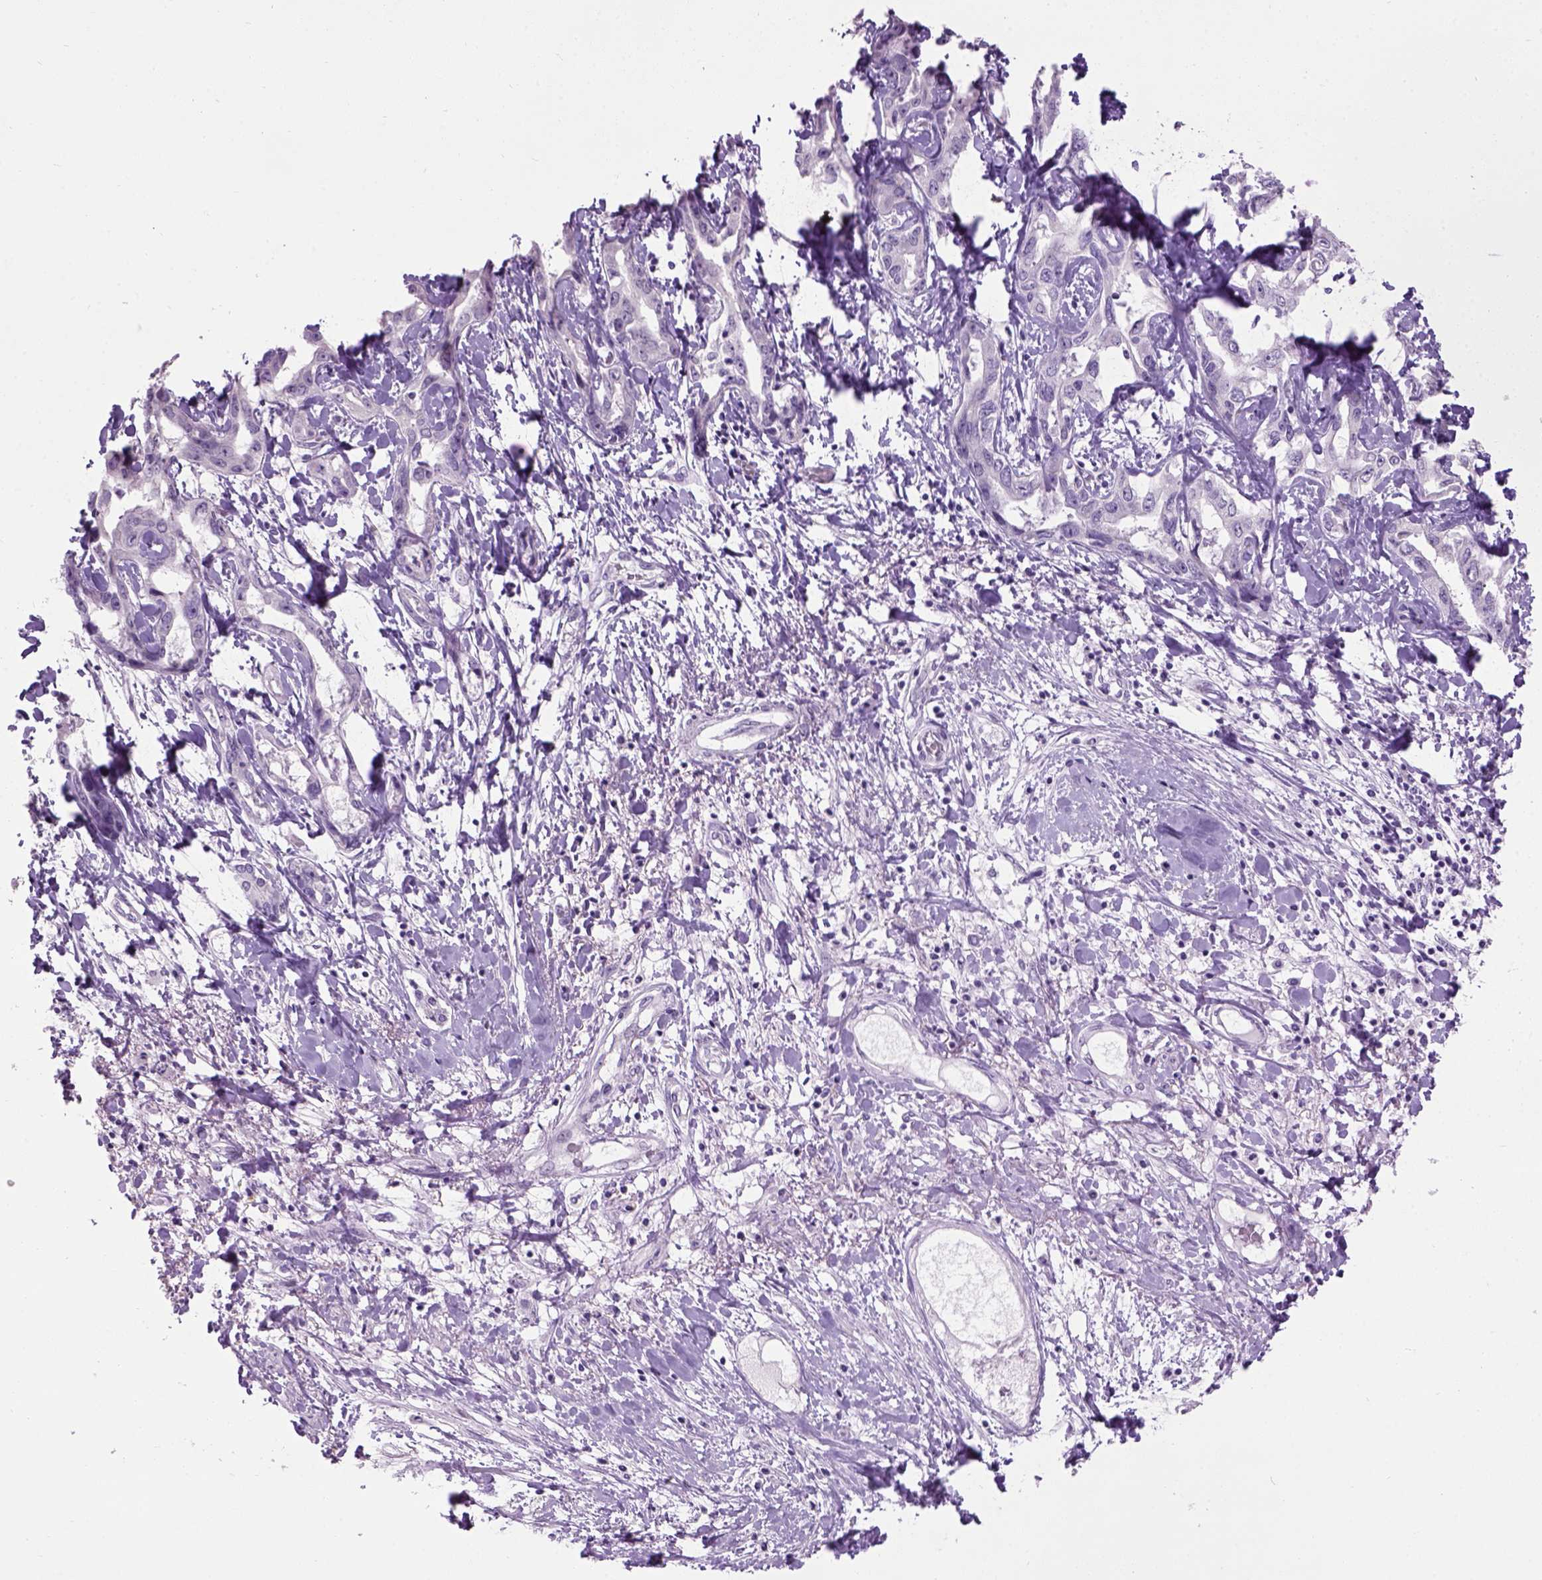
{"staining": {"intensity": "negative", "quantity": "none", "location": "none"}, "tissue": "liver cancer", "cell_type": "Tumor cells", "image_type": "cancer", "snomed": [{"axis": "morphology", "description": "Cholangiocarcinoma"}, {"axis": "topography", "description": "Liver"}], "caption": "Tumor cells show no significant positivity in liver cancer.", "gene": "GABRB2", "patient": {"sex": "male", "age": 59}}